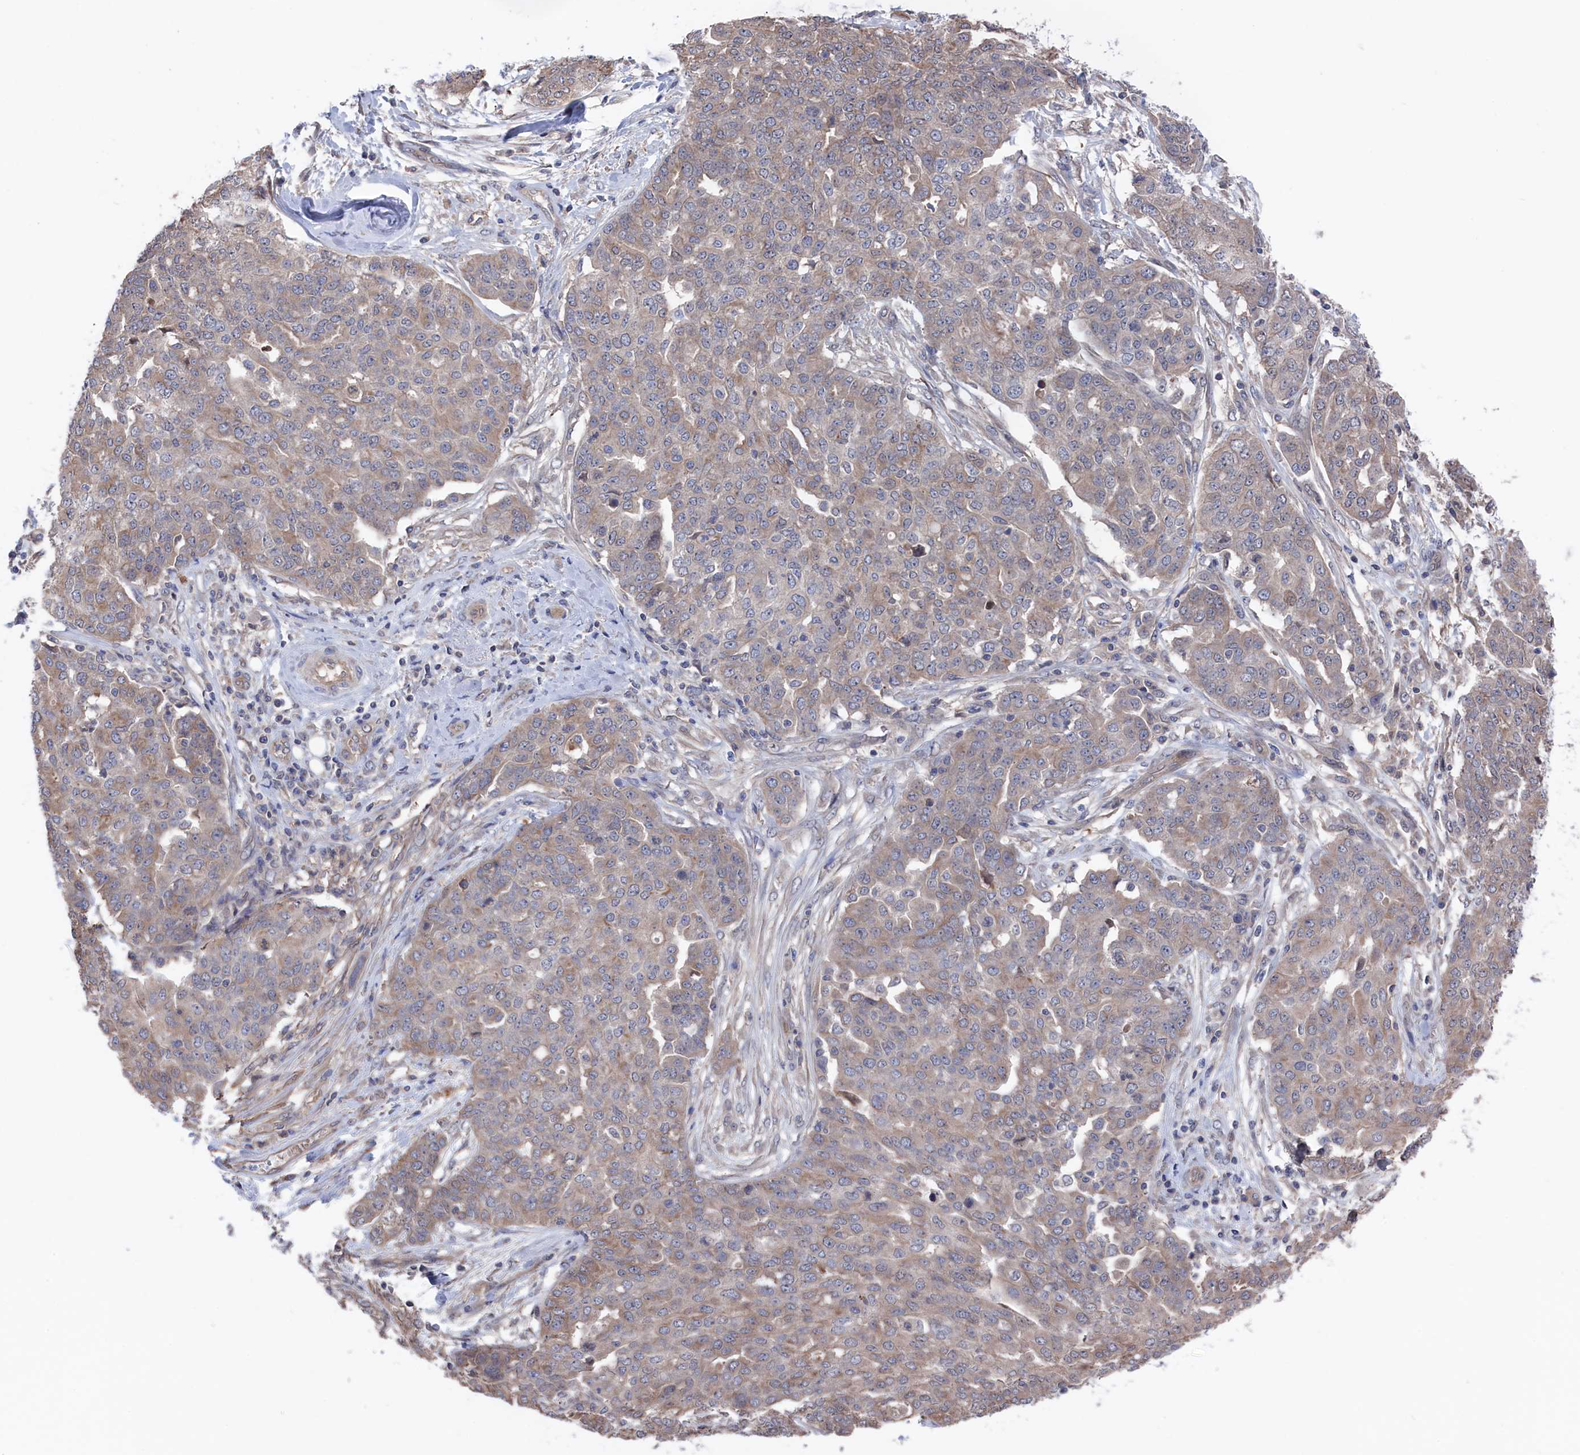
{"staining": {"intensity": "weak", "quantity": "<25%", "location": "cytoplasmic/membranous"}, "tissue": "ovarian cancer", "cell_type": "Tumor cells", "image_type": "cancer", "snomed": [{"axis": "morphology", "description": "Cystadenocarcinoma, serous, NOS"}, {"axis": "topography", "description": "Soft tissue"}, {"axis": "topography", "description": "Ovary"}], "caption": "Tumor cells show no significant protein staining in ovarian cancer (serous cystadenocarcinoma).", "gene": "NUTF2", "patient": {"sex": "female", "age": 57}}